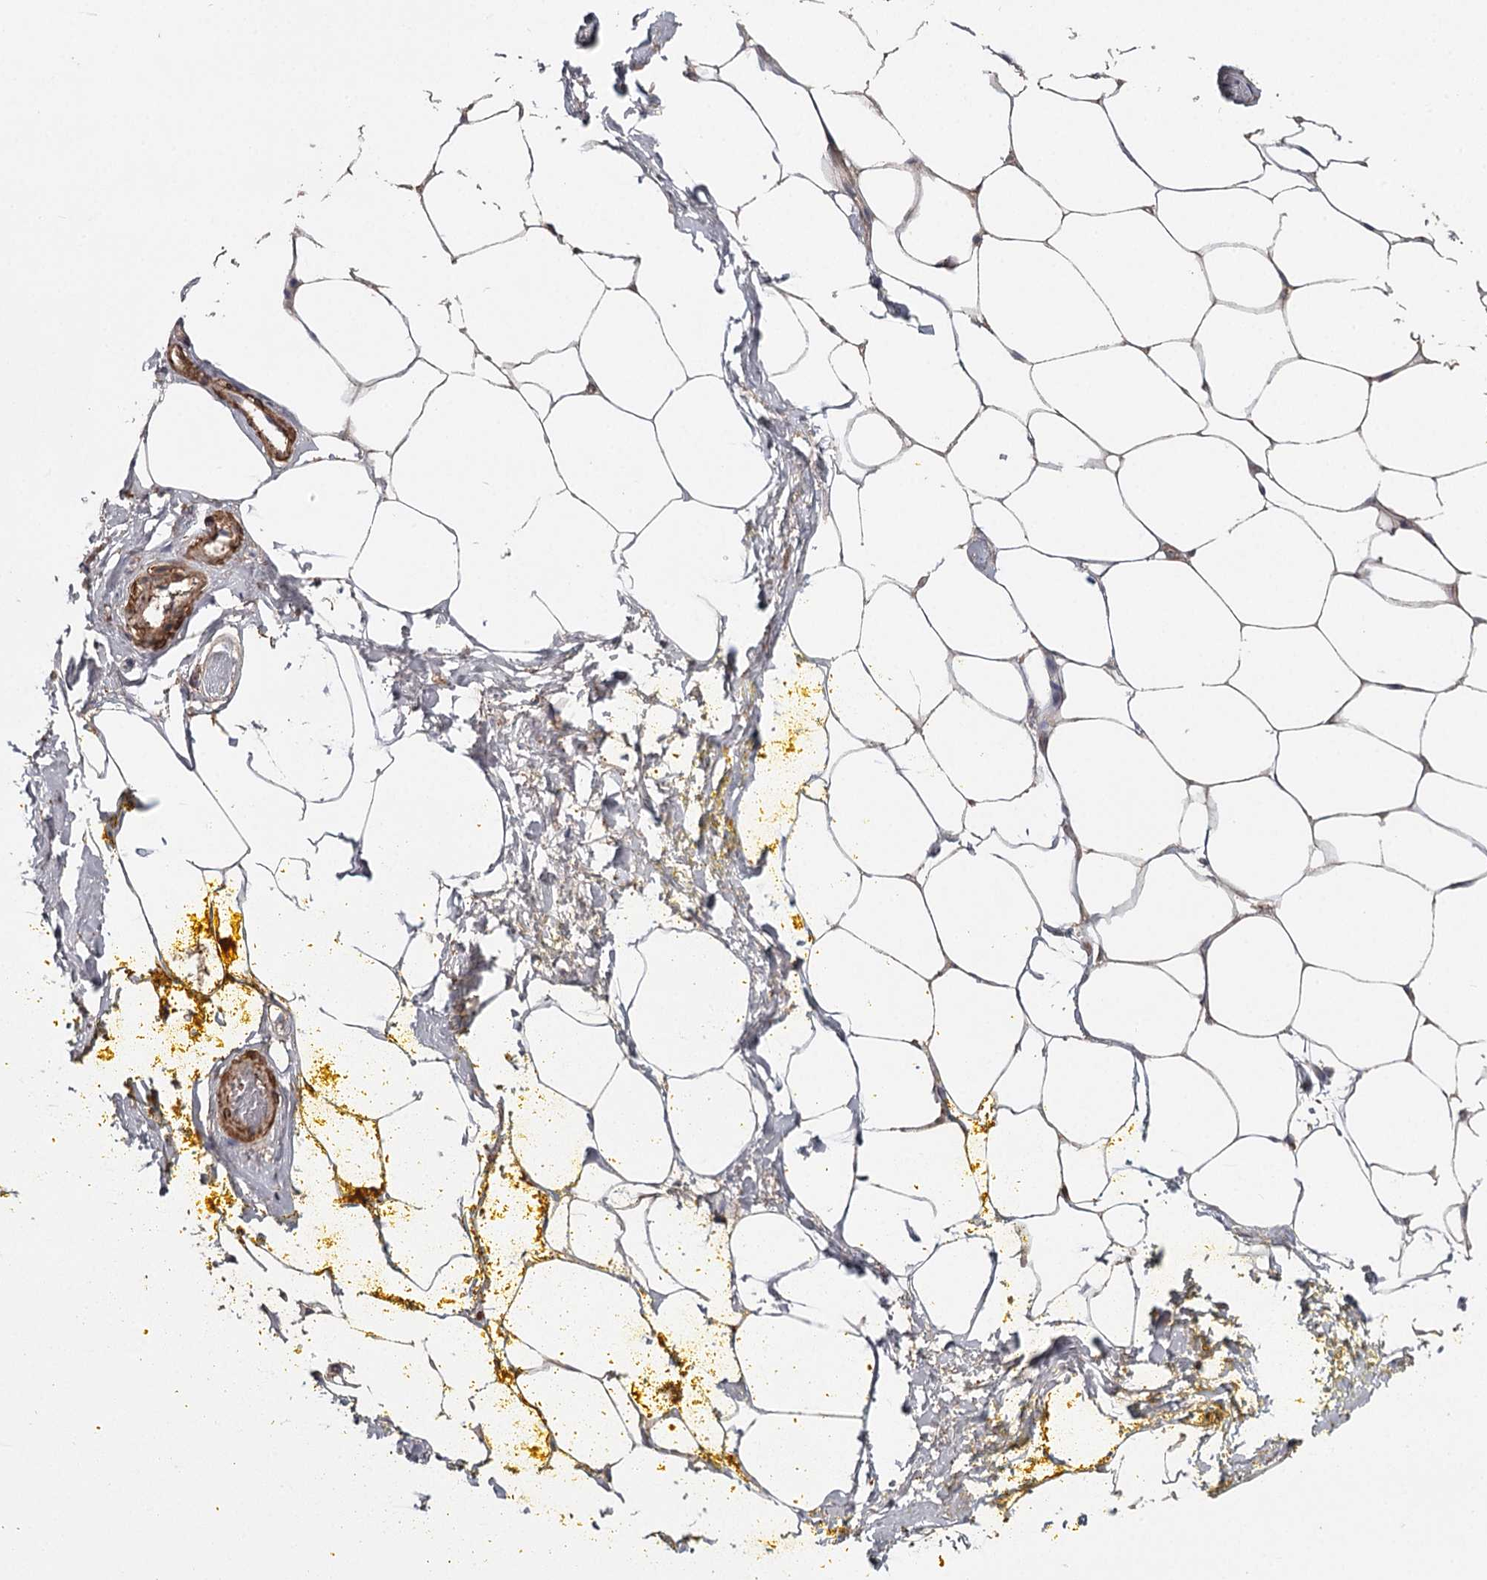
{"staining": {"intensity": "negative", "quantity": "none", "location": "none"}, "tissue": "adipose tissue", "cell_type": "Adipocytes", "image_type": "normal", "snomed": [{"axis": "morphology", "description": "Normal tissue, NOS"}, {"axis": "morphology", "description": "Adenocarcinoma, Low grade"}, {"axis": "topography", "description": "Prostate"}, {"axis": "topography", "description": "Peripheral nerve tissue"}], "caption": "A high-resolution histopathology image shows IHC staining of benign adipose tissue, which reveals no significant positivity in adipocytes.", "gene": "DHRS9", "patient": {"sex": "male", "age": 63}}